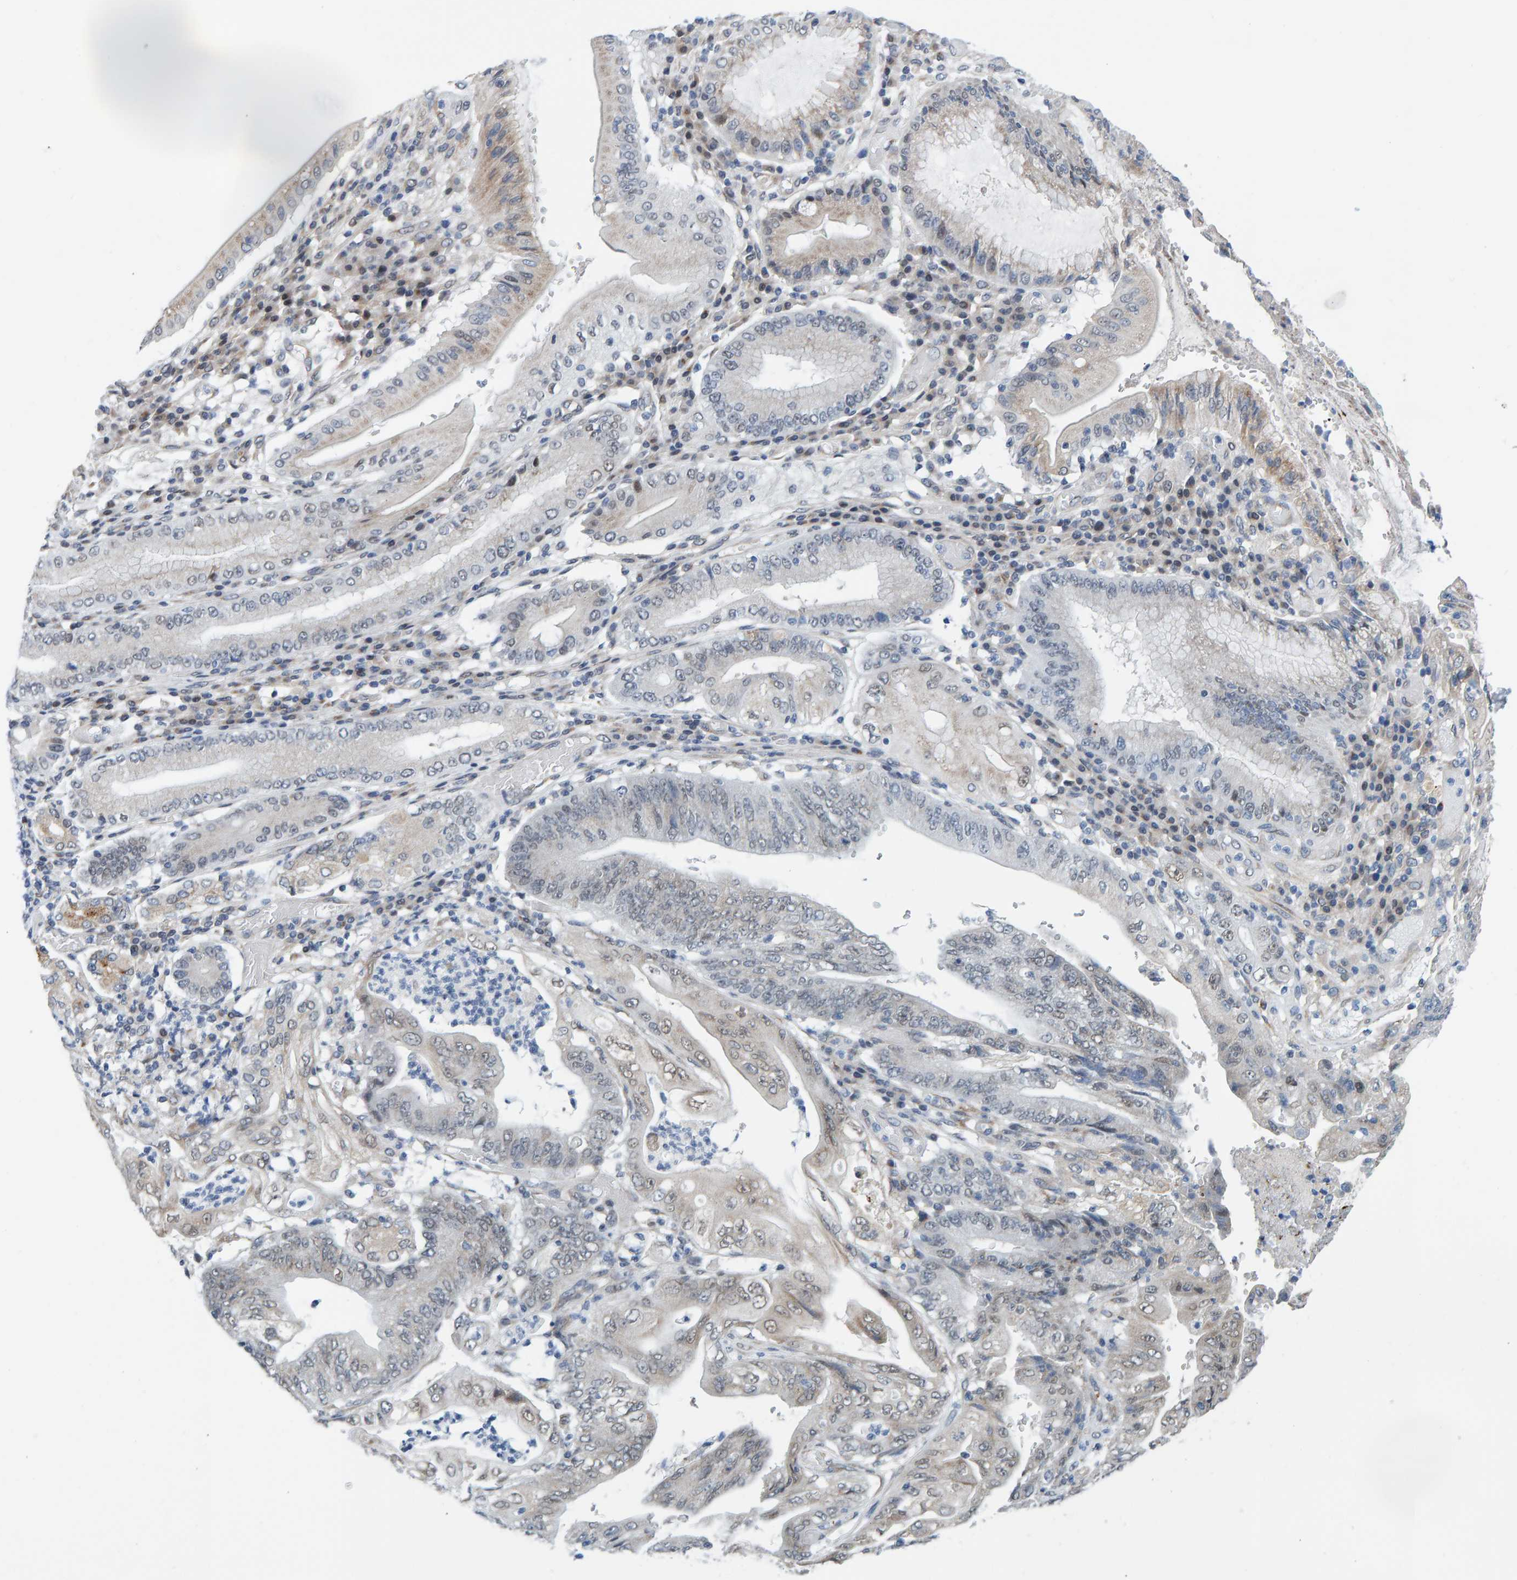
{"staining": {"intensity": "weak", "quantity": "<25%", "location": "cytoplasmic/membranous"}, "tissue": "stomach cancer", "cell_type": "Tumor cells", "image_type": "cancer", "snomed": [{"axis": "morphology", "description": "Adenocarcinoma, NOS"}, {"axis": "topography", "description": "Stomach"}], "caption": "The photomicrograph shows no staining of tumor cells in stomach cancer (adenocarcinoma).", "gene": "SCRN2", "patient": {"sex": "female", "age": 73}}